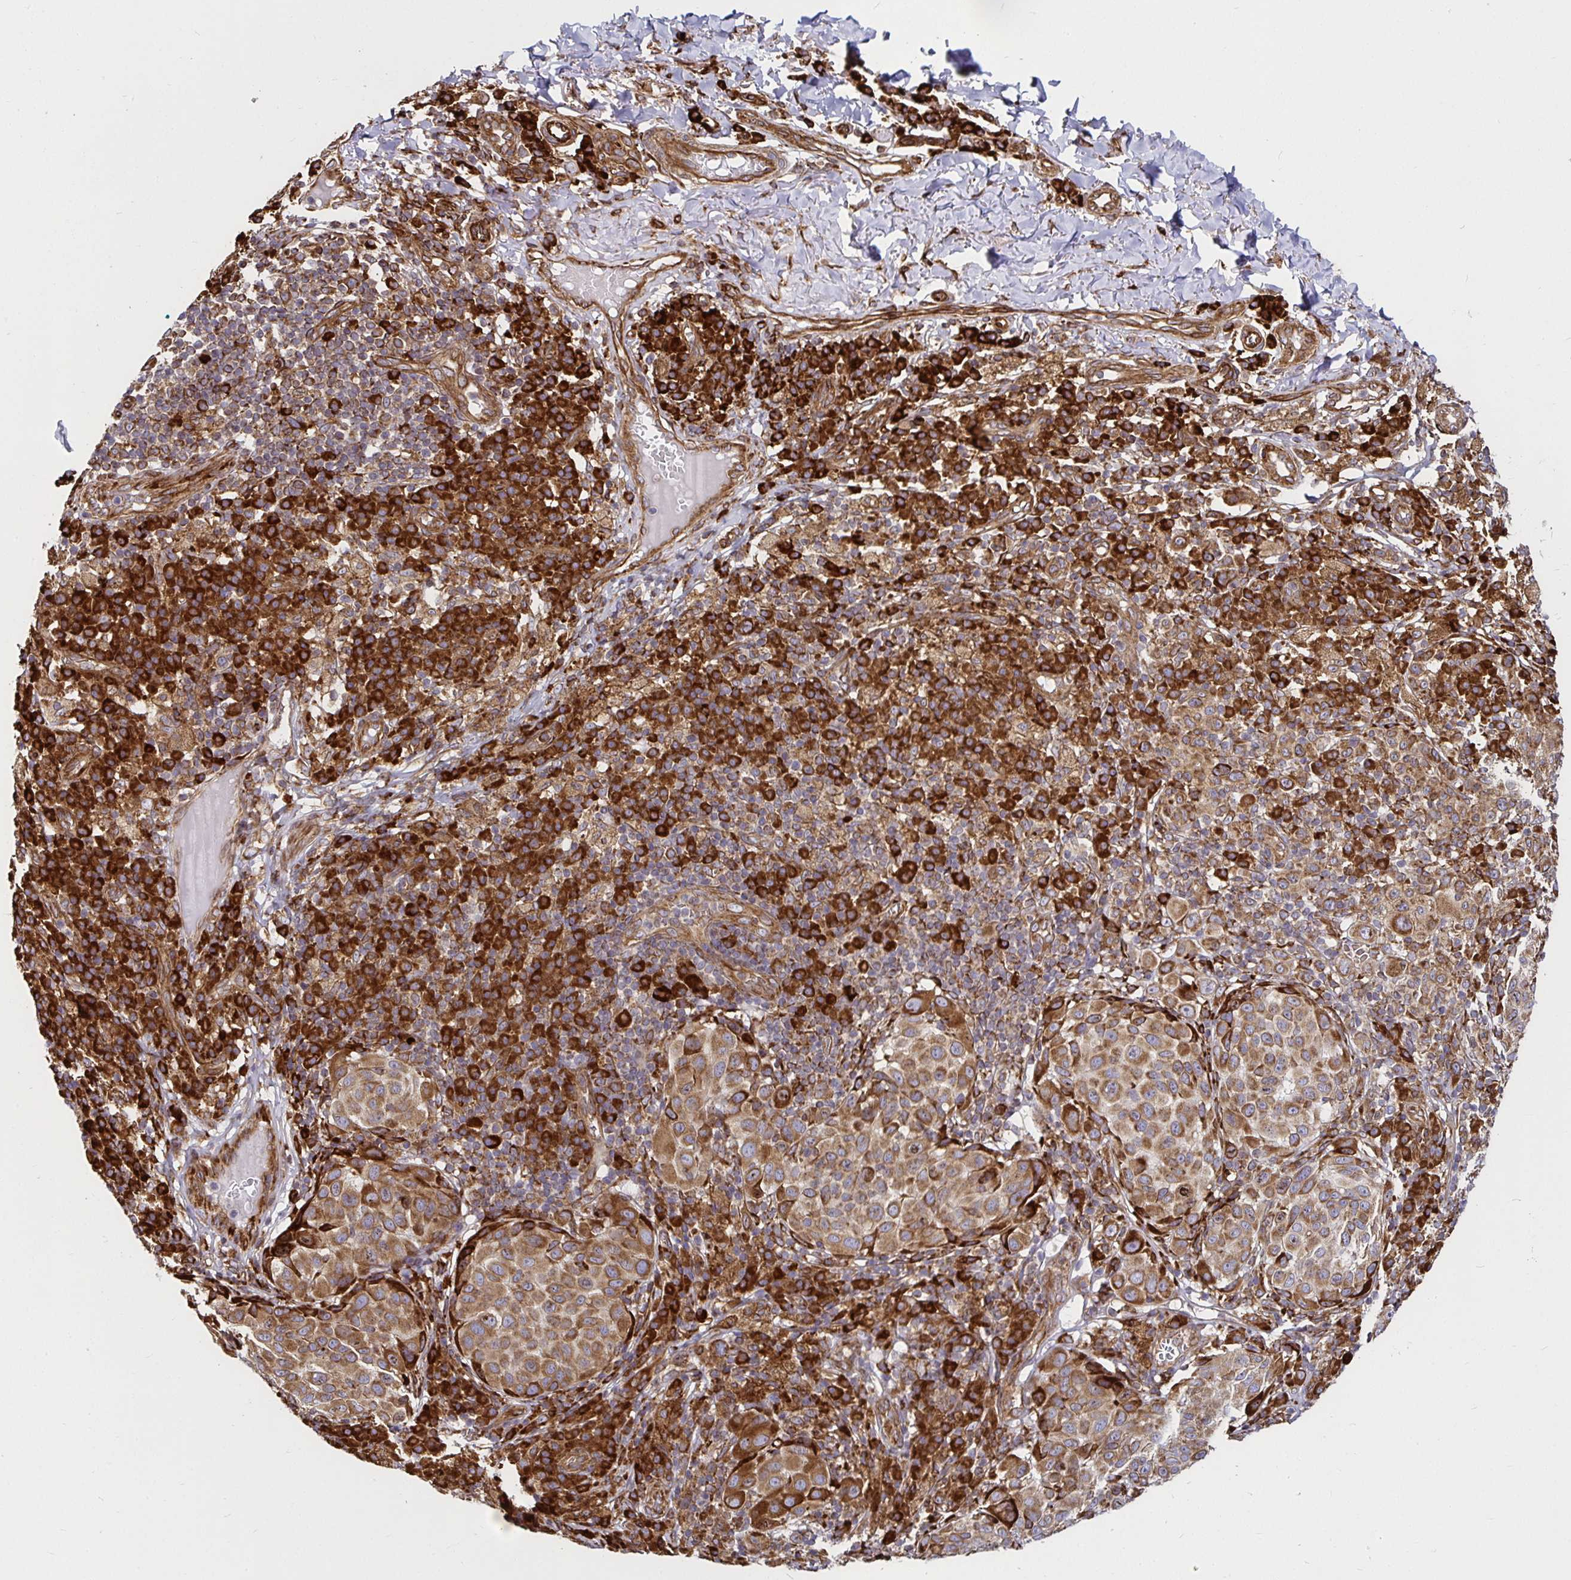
{"staining": {"intensity": "moderate", "quantity": ">75%", "location": "cytoplasmic/membranous"}, "tissue": "melanoma", "cell_type": "Tumor cells", "image_type": "cancer", "snomed": [{"axis": "morphology", "description": "Malignant melanoma, NOS"}, {"axis": "topography", "description": "Skin"}], "caption": "Immunohistochemistry (IHC) histopathology image of neoplastic tissue: human malignant melanoma stained using immunohistochemistry reveals medium levels of moderate protein expression localized specifically in the cytoplasmic/membranous of tumor cells, appearing as a cytoplasmic/membranous brown color.", "gene": "SMYD3", "patient": {"sex": "male", "age": 38}}